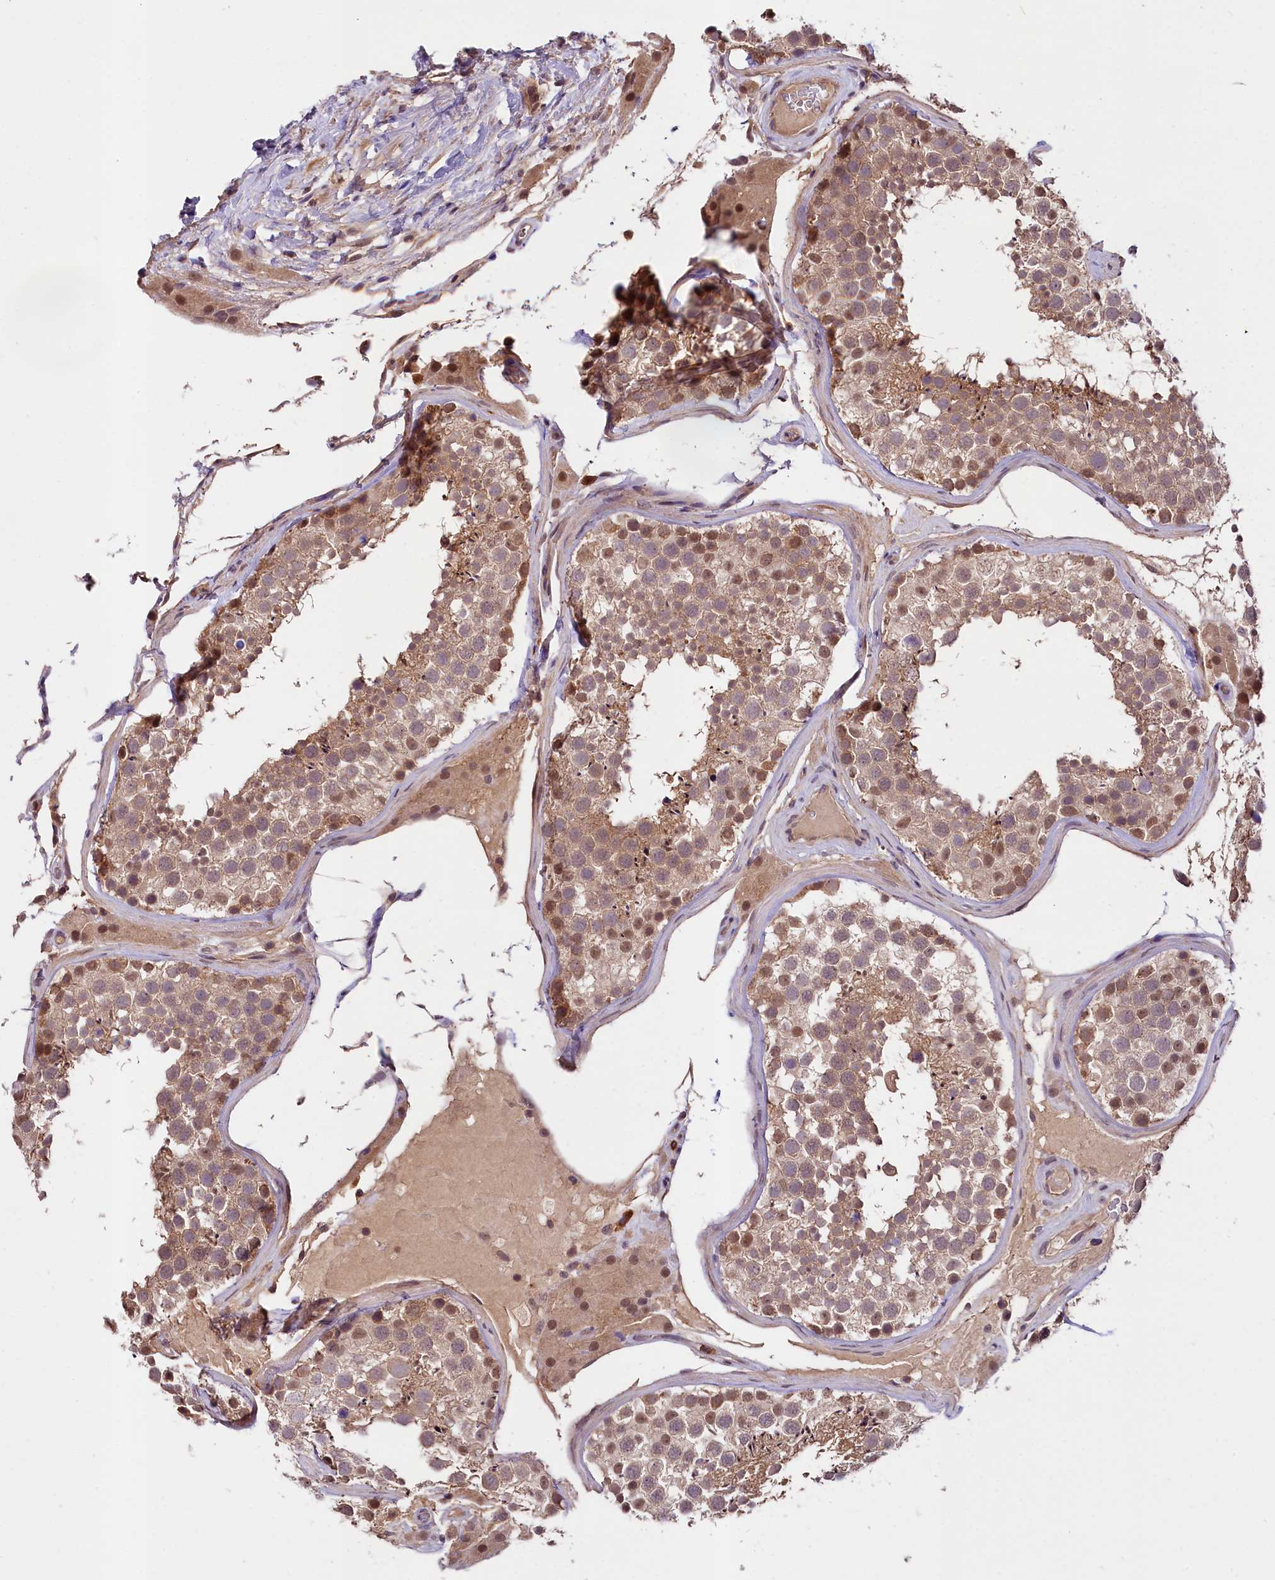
{"staining": {"intensity": "moderate", "quantity": "25%-75%", "location": "cytoplasmic/membranous,nuclear"}, "tissue": "testis", "cell_type": "Cells in seminiferous ducts", "image_type": "normal", "snomed": [{"axis": "morphology", "description": "Normal tissue, NOS"}, {"axis": "topography", "description": "Testis"}], "caption": "Moderate cytoplasmic/membranous,nuclear positivity for a protein is identified in approximately 25%-75% of cells in seminiferous ducts of normal testis using immunohistochemistry.", "gene": "SKIDA1", "patient": {"sex": "male", "age": 46}}